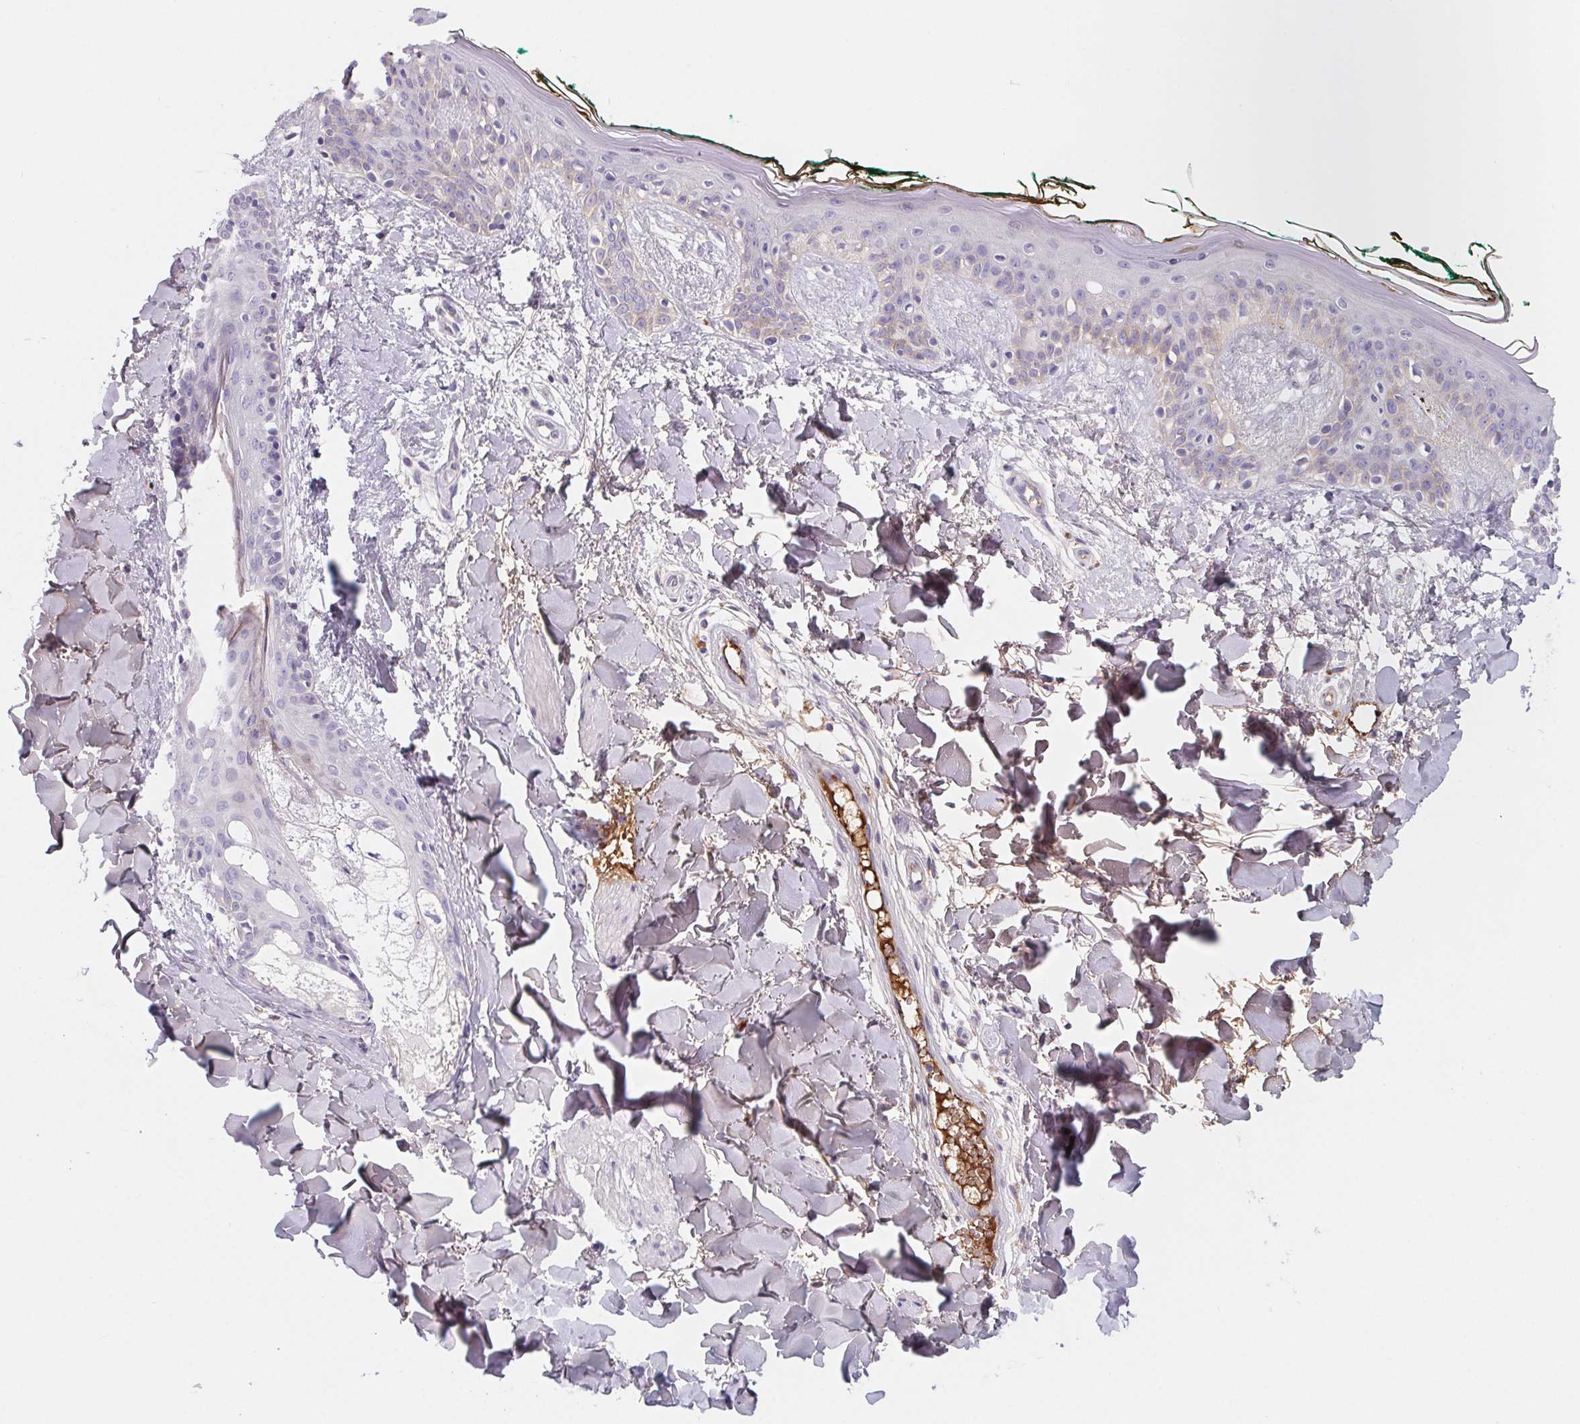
{"staining": {"intensity": "negative", "quantity": "none", "location": "none"}, "tissue": "skin", "cell_type": "Fibroblasts", "image_type": "normal", "snomed": [{"axis": "morphology", "description": "Normal tissue, NOS"}, {"axis": "topography", "description": "Skin"}], "caption": "Micrograph shows no protein expression in fibroblasts of benign skin.", "gene": "LPA", "patient": {"sex": "female", "age": 34}}